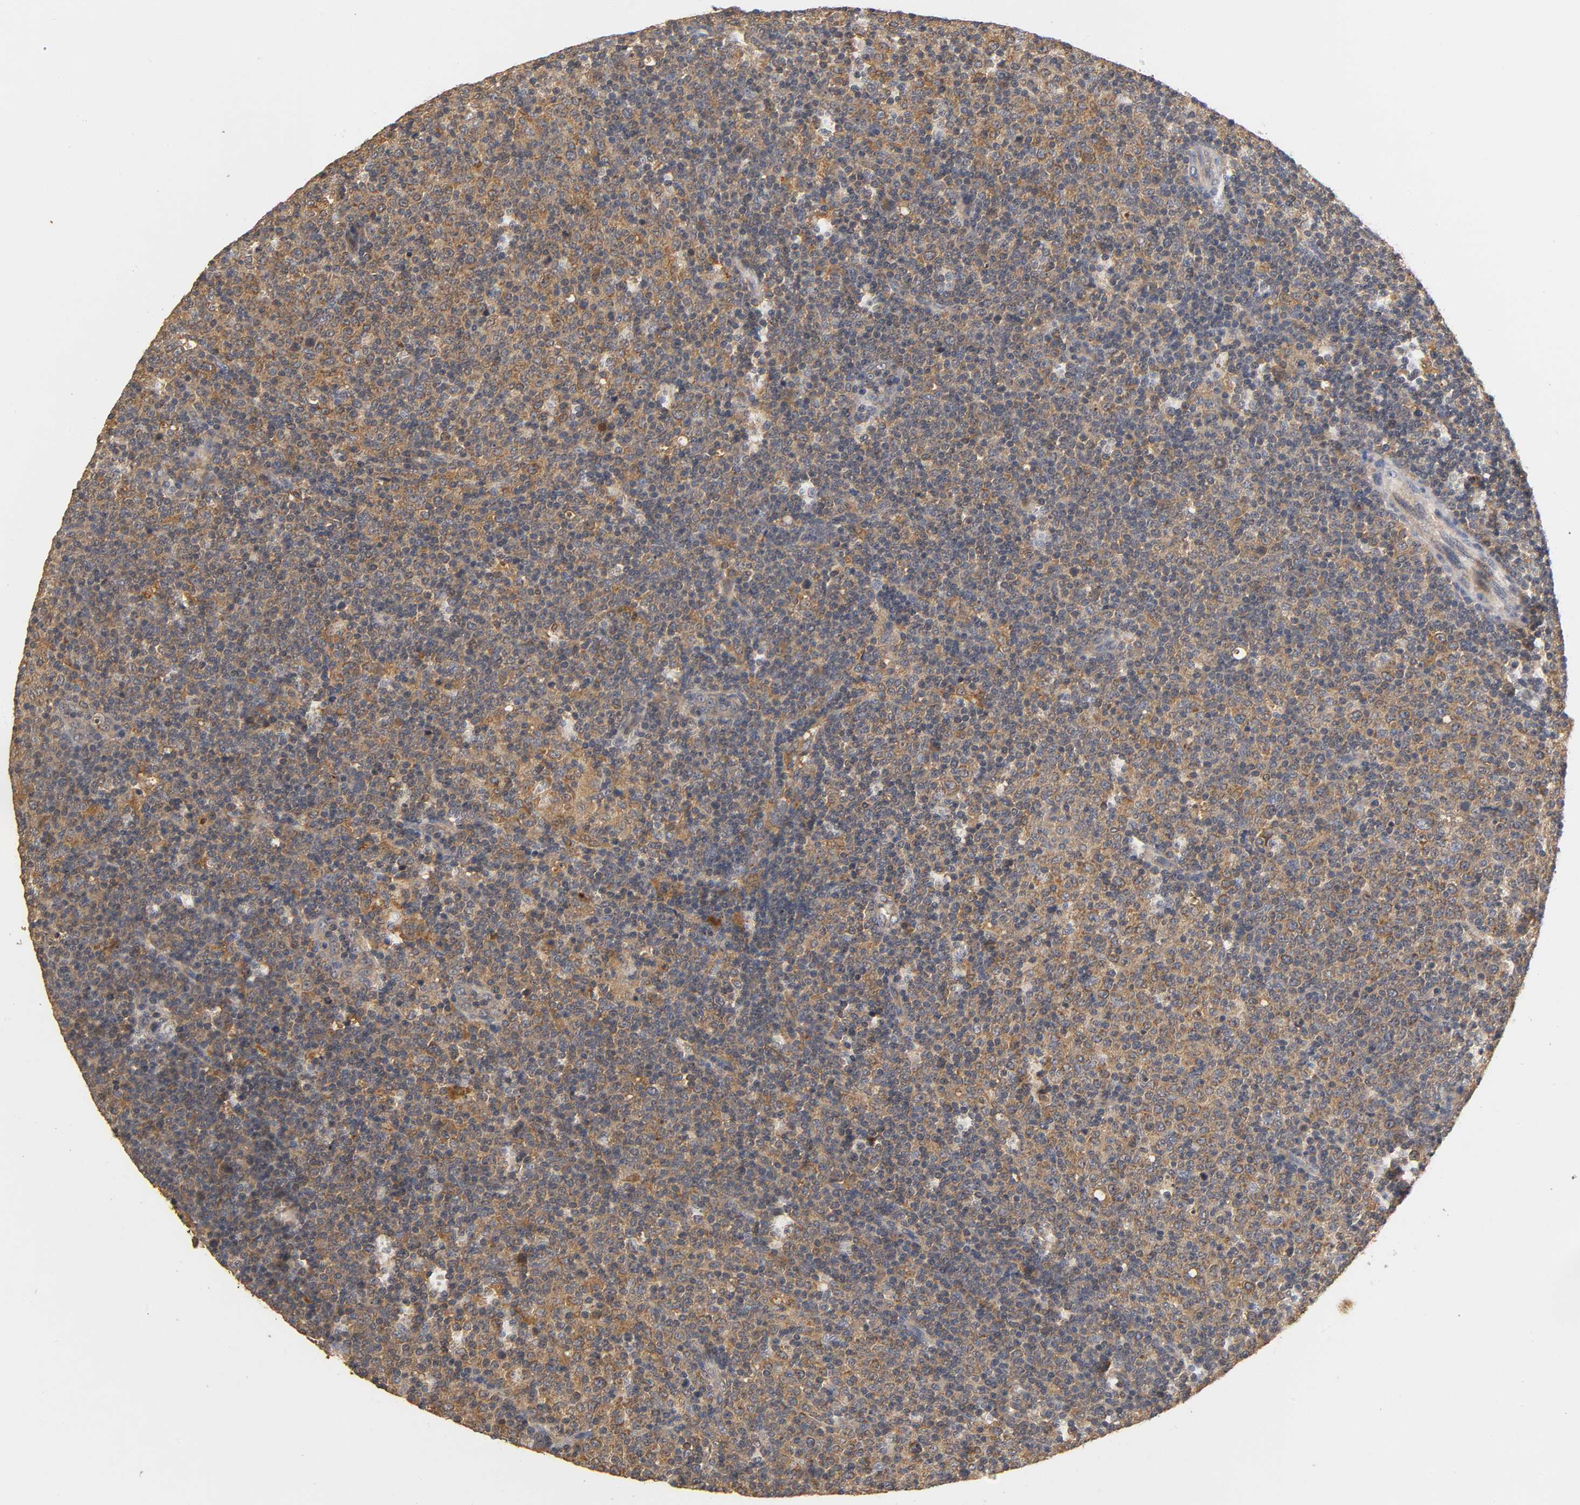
{"staining": {"intensity": "moderate", "quantity": ">75%", "location": "cytoplasmic/membranous"}, "tissue": "lymphoma", "cell_type": "Tumor cells", "image_type": "cancer", "snomed": [{"axis": "morphology", "description": "Malignant lymphoma, non-Hodgkin's type, Low grade"}, {"axis": "topography", "description": "Lymph node"}], "caption": "Immunohistochemistry photomicrograph of human low-grade malignant lymphoma, non-Hodgkin's type stained for a protein (brown), which displays medium levels of moderate cytoplasmic/membranous expression in about >75% of tumor cells.", "gene": "SCAP", "patient": {"sex": "male", "age": 70}}